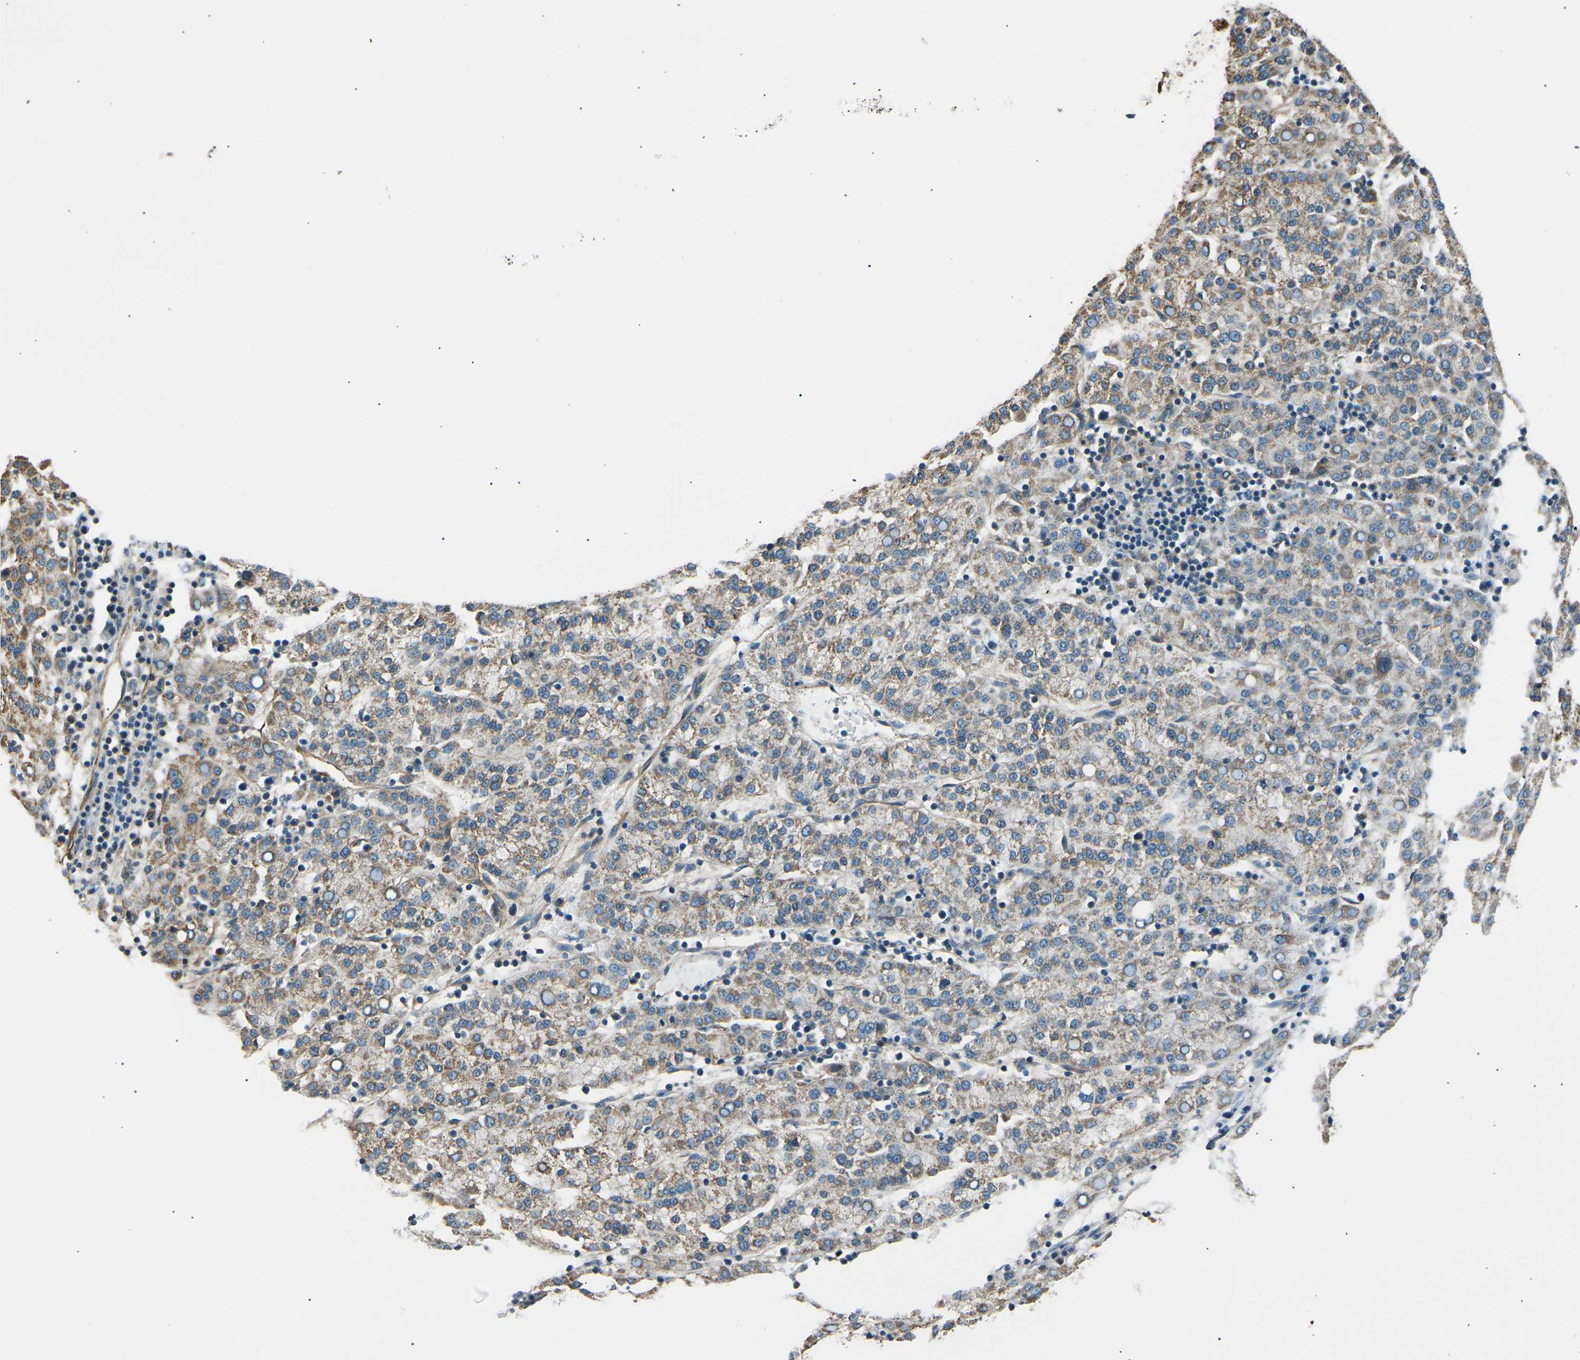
{"staining": {"intensity": "moderate", "quantity": "<25%", "location": "cytoplasmic/membranous"}, "tissue": "liver cancer", "cell_type": "Tumor cells", "image_type": "cancer", "snomed": [{"axis": "morphology", "description": "Carcinoma, Hepatocellular, NOS"}, {"axis": "topography", "description": "Liver"}], "caption": "Moderate cytoplasmic/membranous protein expression is seen in about <25% of tumor cells in hepatocellular carcinoma (liver).", "gene": "SLK", "patient": {"sex": "female", "age": 58}}